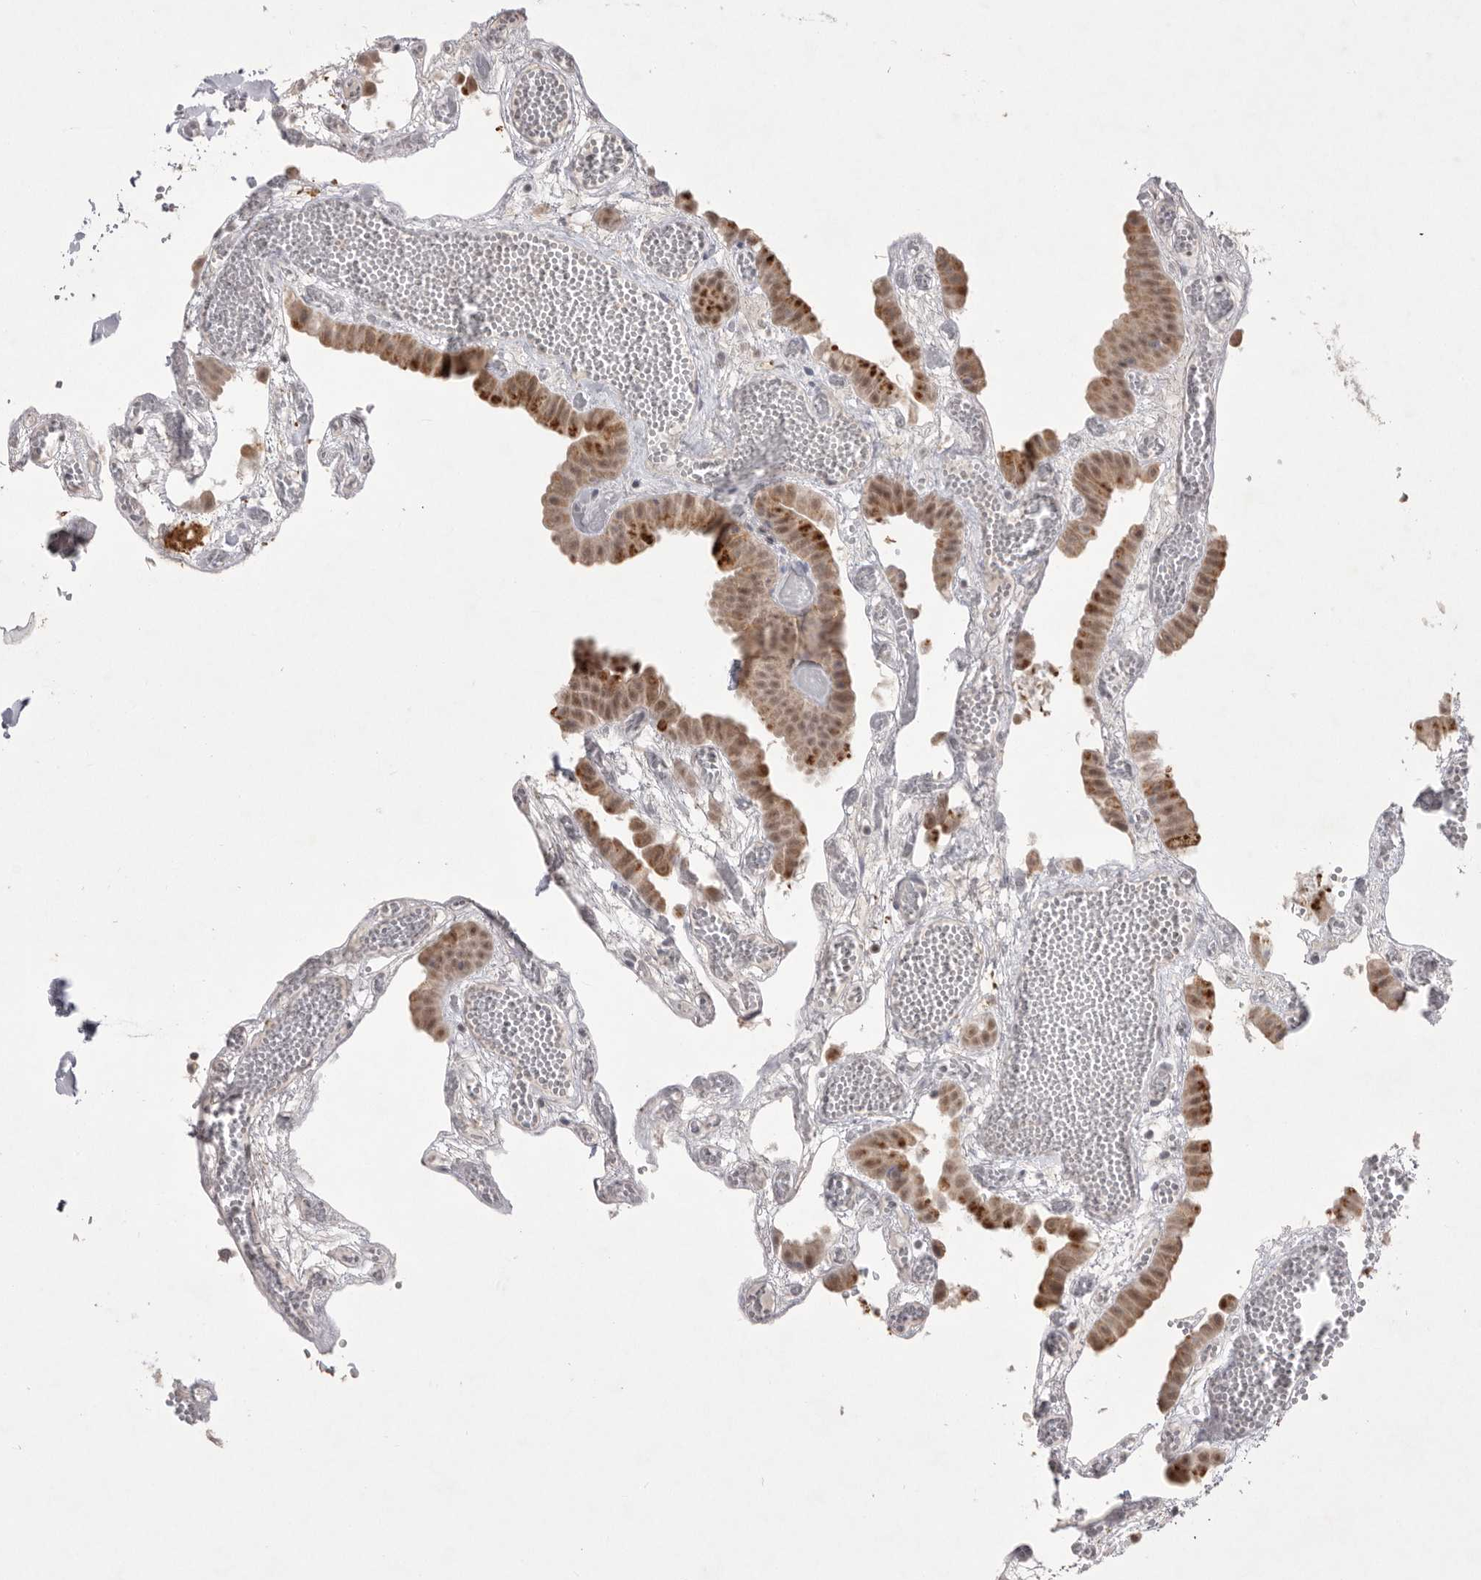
{"staining": {"intensity": "moderate", "quantity": ">75%", "location": "cytoplasmic/membranous,nuclear"}, "tissue": "gallbladder", "cell_type": "Glandular cells", "image_type": "normal", "snomed": [{"axis": "morphology", "description": "Normal tissue, NOS"}, {"axis": "topography", "description": "Gallbladder"}], "caption": "A photomicrograph of gallbladder stained for a protein reveals moderate cytoplasmic/membranous,nuclear brown staining in glandular cells.", "gene": "HUS1", "patient": {"sex": "female", "age": 64}}